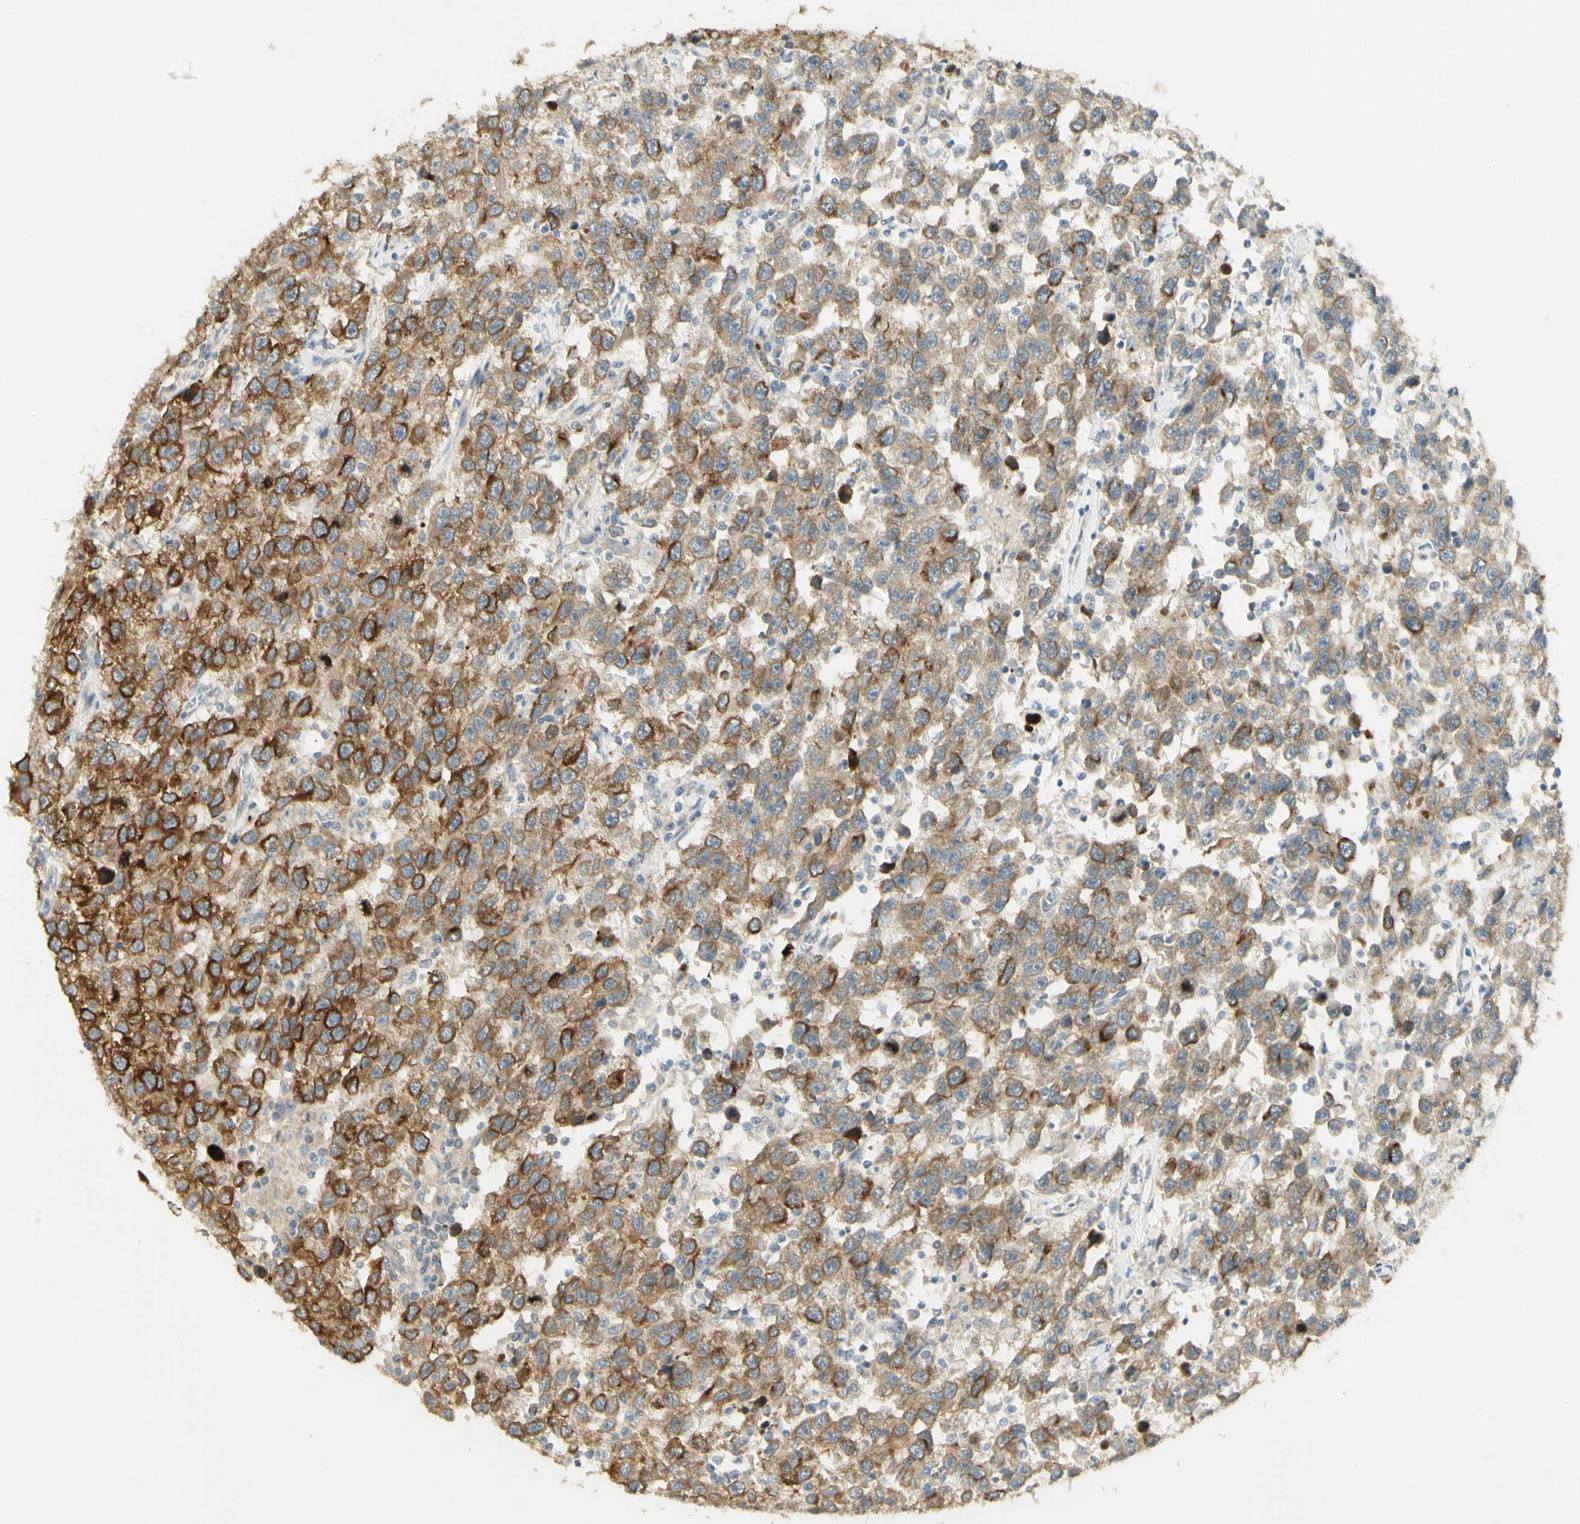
{"staining": {"intensity": "strong", "quantity": ">75%", "location": "cytoplasmic/membranous"}, "tissue": "testis cancer", "cell_type": "Tumor cells", "image_type": "cancer", "snomed": [{"axis": "morphology", "description": "Seminoma, NOS"}, {"axis": "topography", "description": "Testis"}], "caption": "Immunohistochemical staining of seminoma (testis) demonstrates strong cytoplasmic/membranous protein positivity in about >75% of tumor cells.", "gene": "KIF11", "patient": {"sex": "male", "age": 41}}